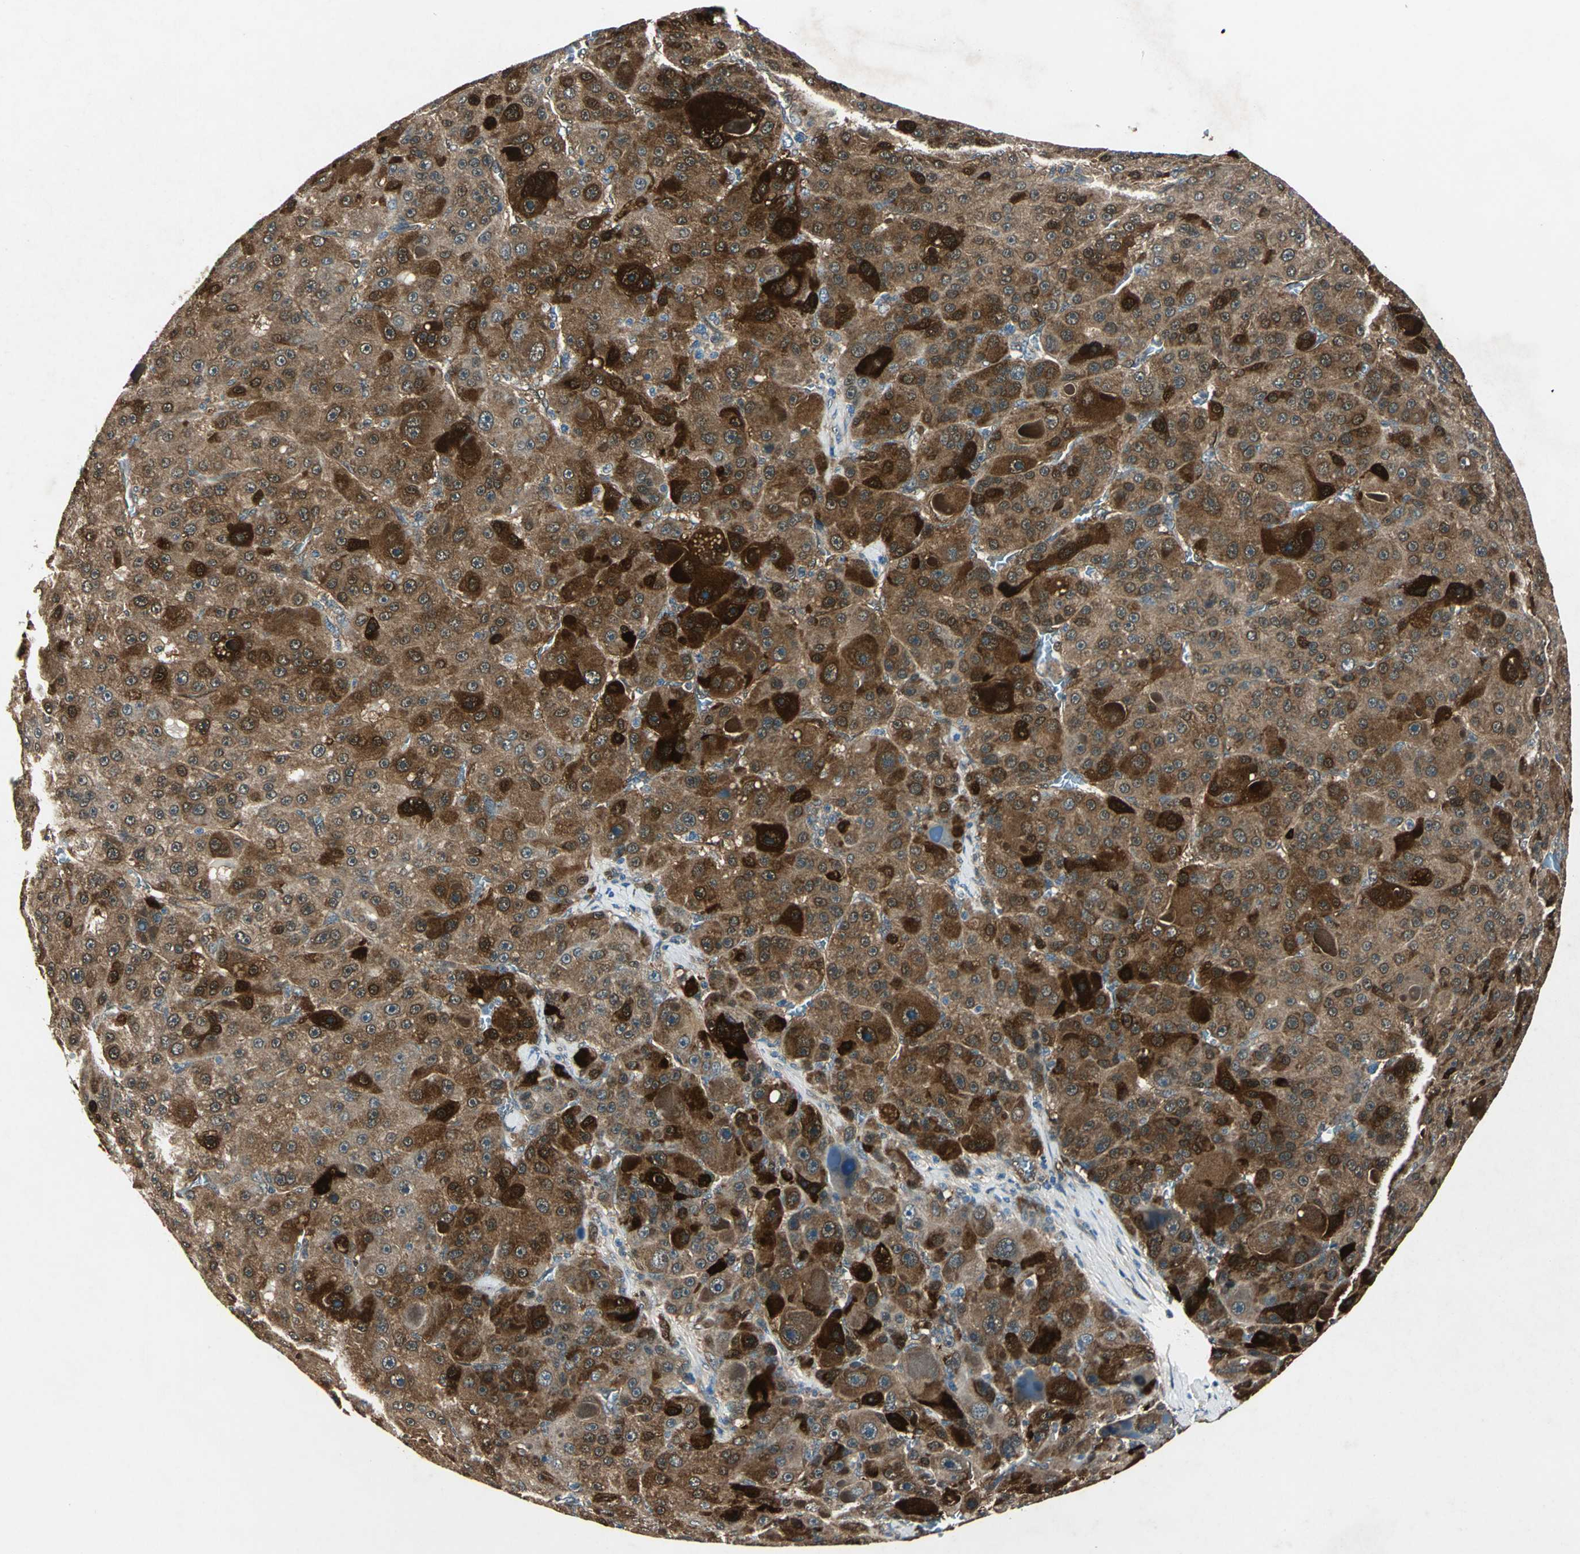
{"staining": {"intensity": "strong", "quantity": ">75%", "location": "cytoplasmic/membranous"}, "tissue": "liver cancer", "cell_type": "Tumor cells", "image_type": "cancer", "snomed": [{"axis": "morphology", "description": "Carcinoma, Hepatocellular, NOS"}, {"axis": "topography", "description": "Liver"}], "caption": "DAB immunohistochemical staining of hepatocellular carcinoma (liver) demonstrates strong cytoplasmic/membranous protein expression in approximately >75% of tumor cells. The staining was performed using DAB to visualize the protein expression in brown, while the nuclei were stained in blue with hematoxylin (Magnification: 20x).", "gene": "RRM2B", "patient": {"sex": "male", "age": 76}}